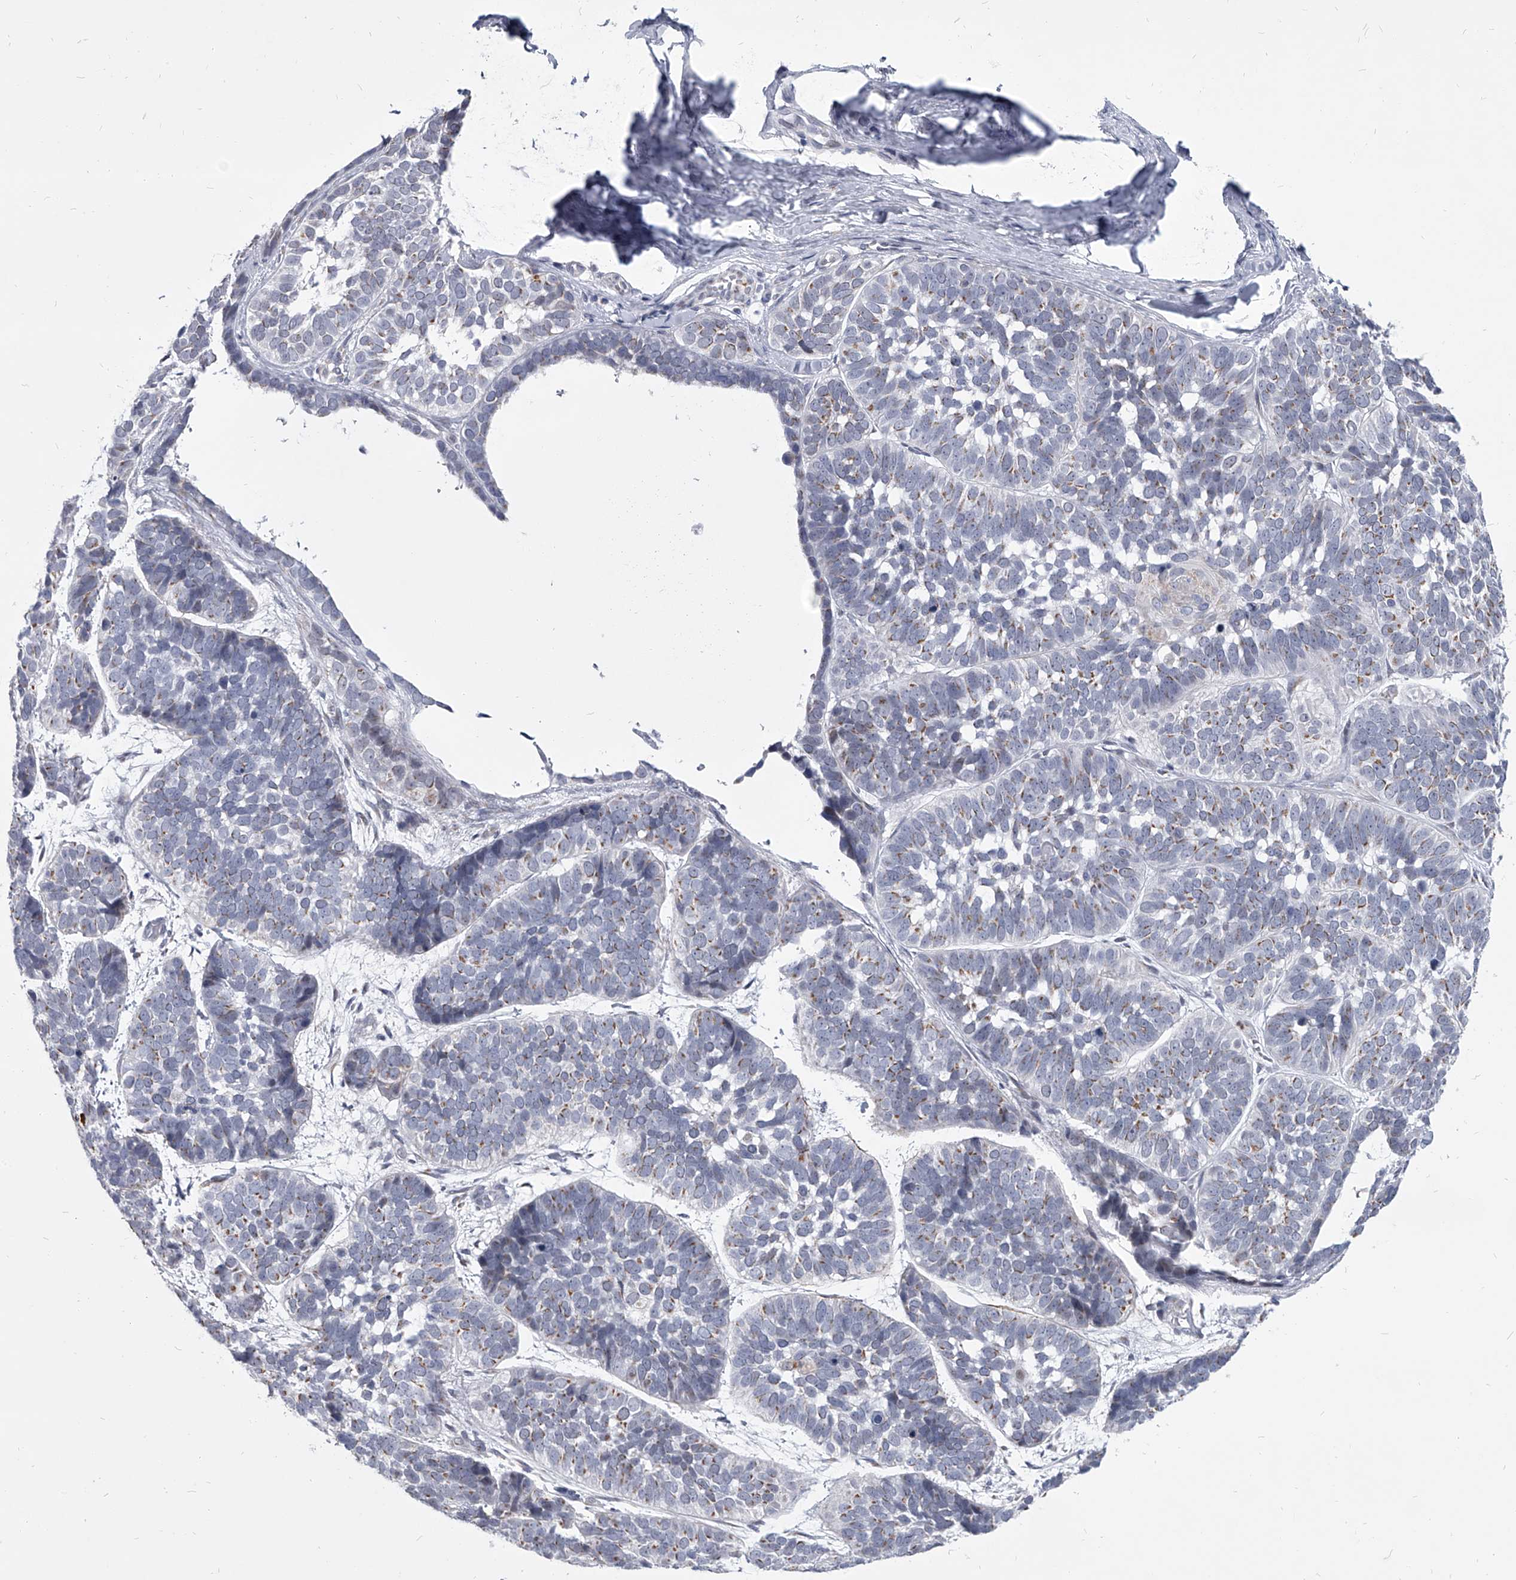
{"staining": {"intensity": "moderate", "quantity": "<25%", "location": "cytoplasmic/membranous"}, "tissue": "skin cancer", "cell_type": "Tumor cells", "image_type": "cancer", "snomed": [{"axis": "morphology", "description": "Basal cell carcinoma"}, {"axis": "topography", "description": "Skin"}], "caption": "Immunohistochemical staining of basal cell carcinoma (skin) reveals low levels of moderate cytoplasmic/membranous protein expression in about <25% of tumor cells. (DAB IHC, brown staining for protein, blue staining for nuclei).", "gene": "EVA1C", "patient": {"sex": "male", "age": 62}}